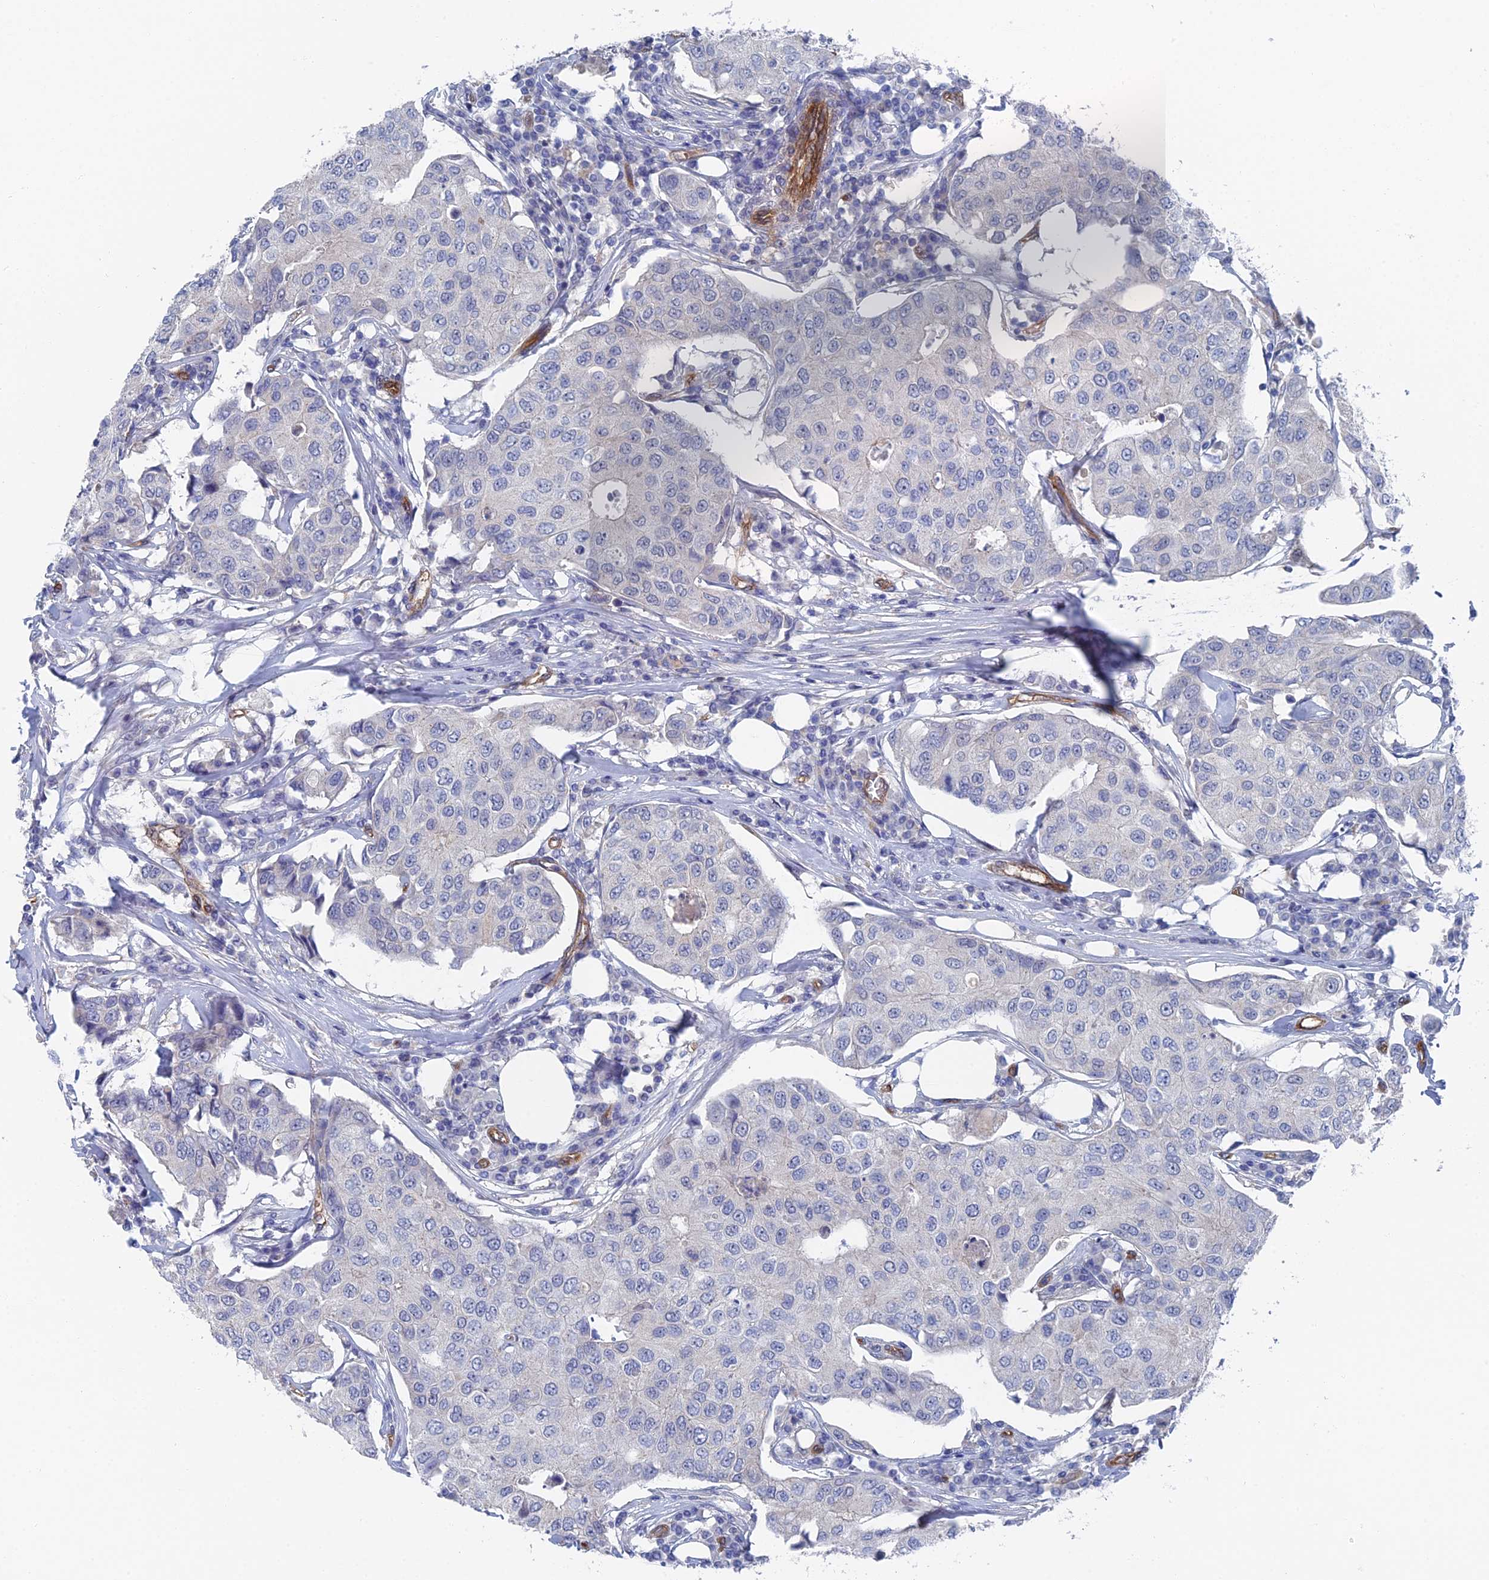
{"staining": {"intensity": "negative", "quantity": "none", "location": "none"}, "tissue": "breast cancer", "cell_type": "Tumor cells", "image_type": "cancer", "snomed": [{"axis": "morphology", "description": "Duct carcinoma"}, {"axis": "topography", "description": "Breast"}], "caption": "Breast cancer (infiltrating ductal carcinoma) was stained to show a protein in brown. There is no significant positivity in tumor cells. (Stains: DAB immunohistochemistry (IHC) with hematoxylin counter stain, Microscopy: brightfield microscopy at high magnification).", "gene": "ARAP3", "patient": {"sex": "female", "age": 80}}